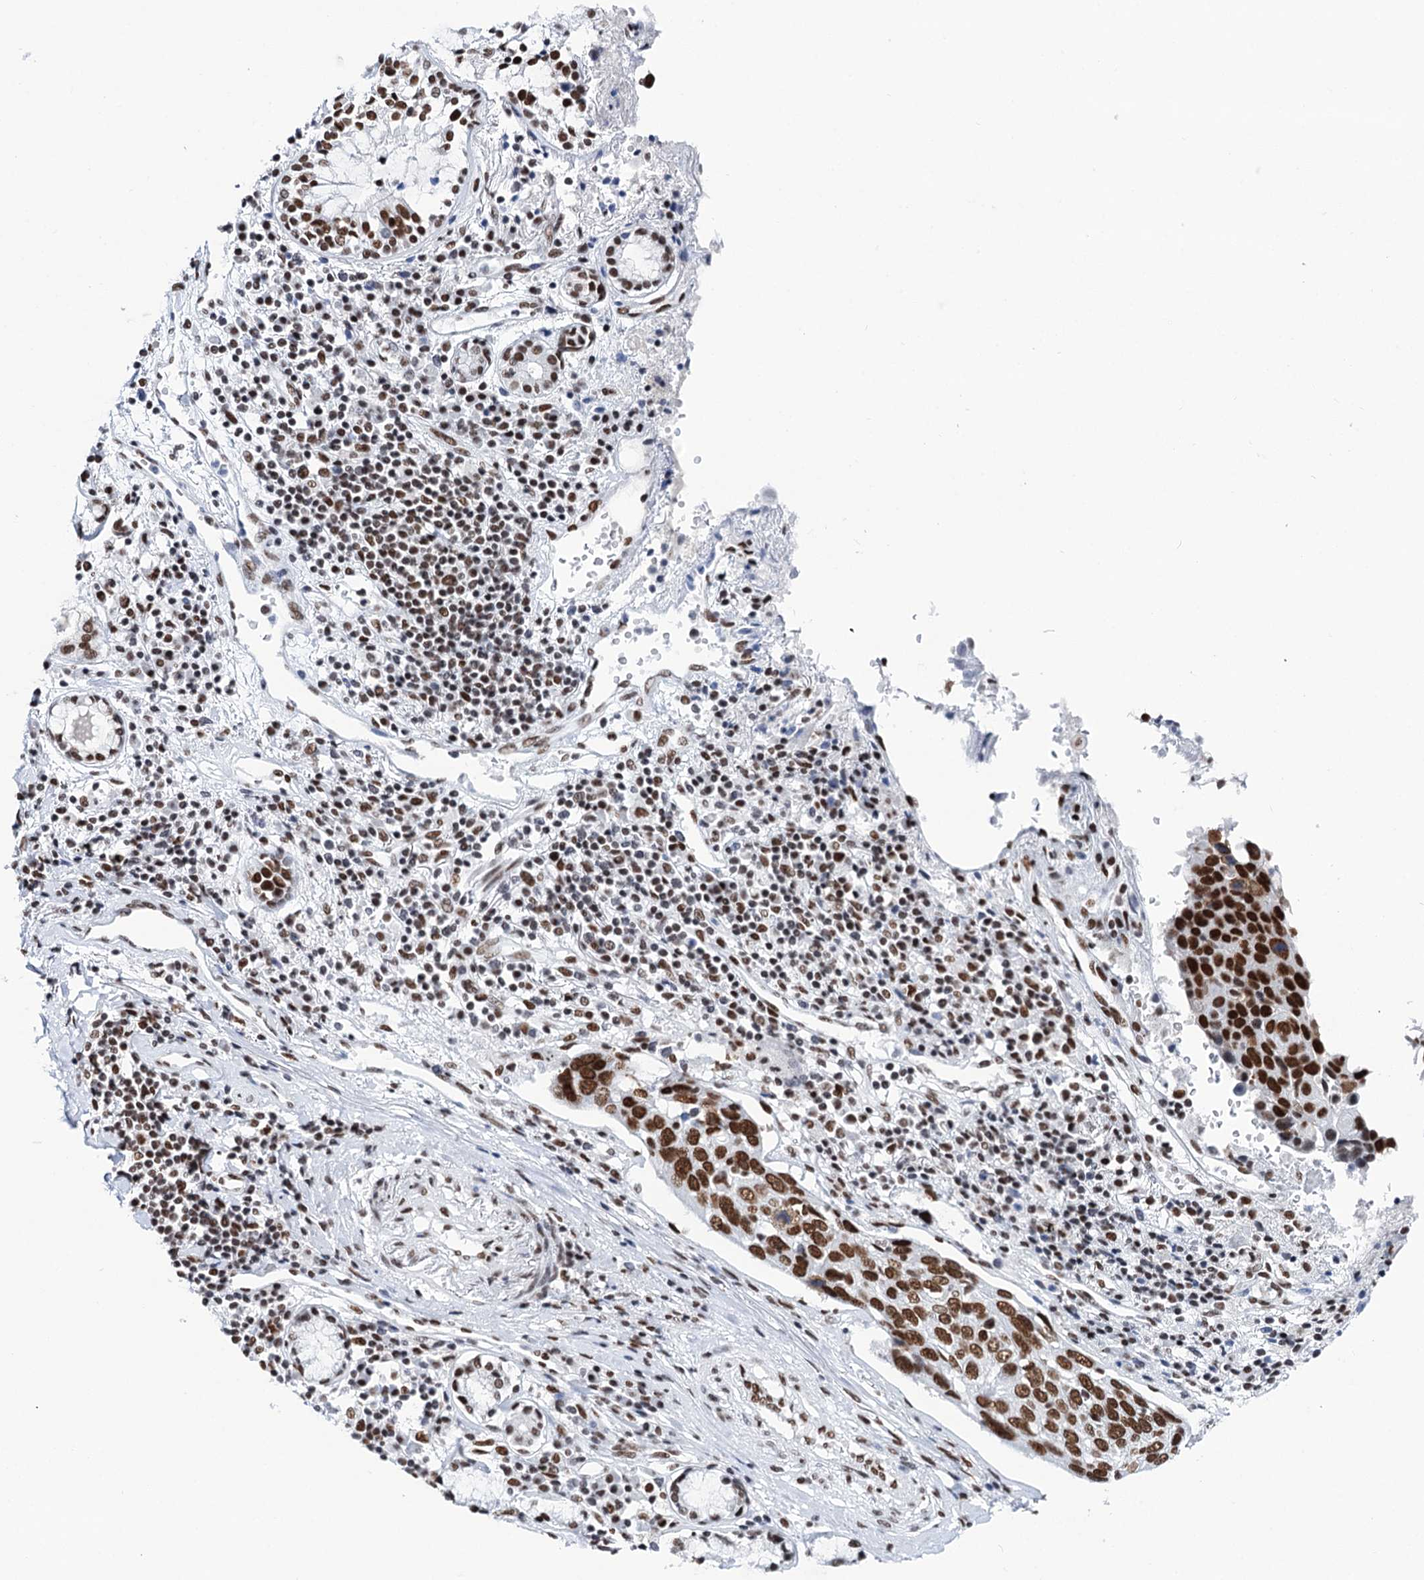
{"staining": {"intensity": "strong", "quantity": ">75%", "location": "nuclear"}, "tissue": "lung cancer", "cell_type": "Tumor cells", "image_type": "cancer", "snomed": [{"axis": "morphology", "description": "Squamous cell carcinoma, NOS"}, {"axis": "topography", "description": "Lung"}], "caption": "Lung squamous cell carcinoma was stained to show a protein in brown. There is high levels of strong nuclear staining in about >75% of tumor cells. Nuclei are stained in blue.", "gene": "MATR3", "patient": {"sex": "male", "age": 66}}